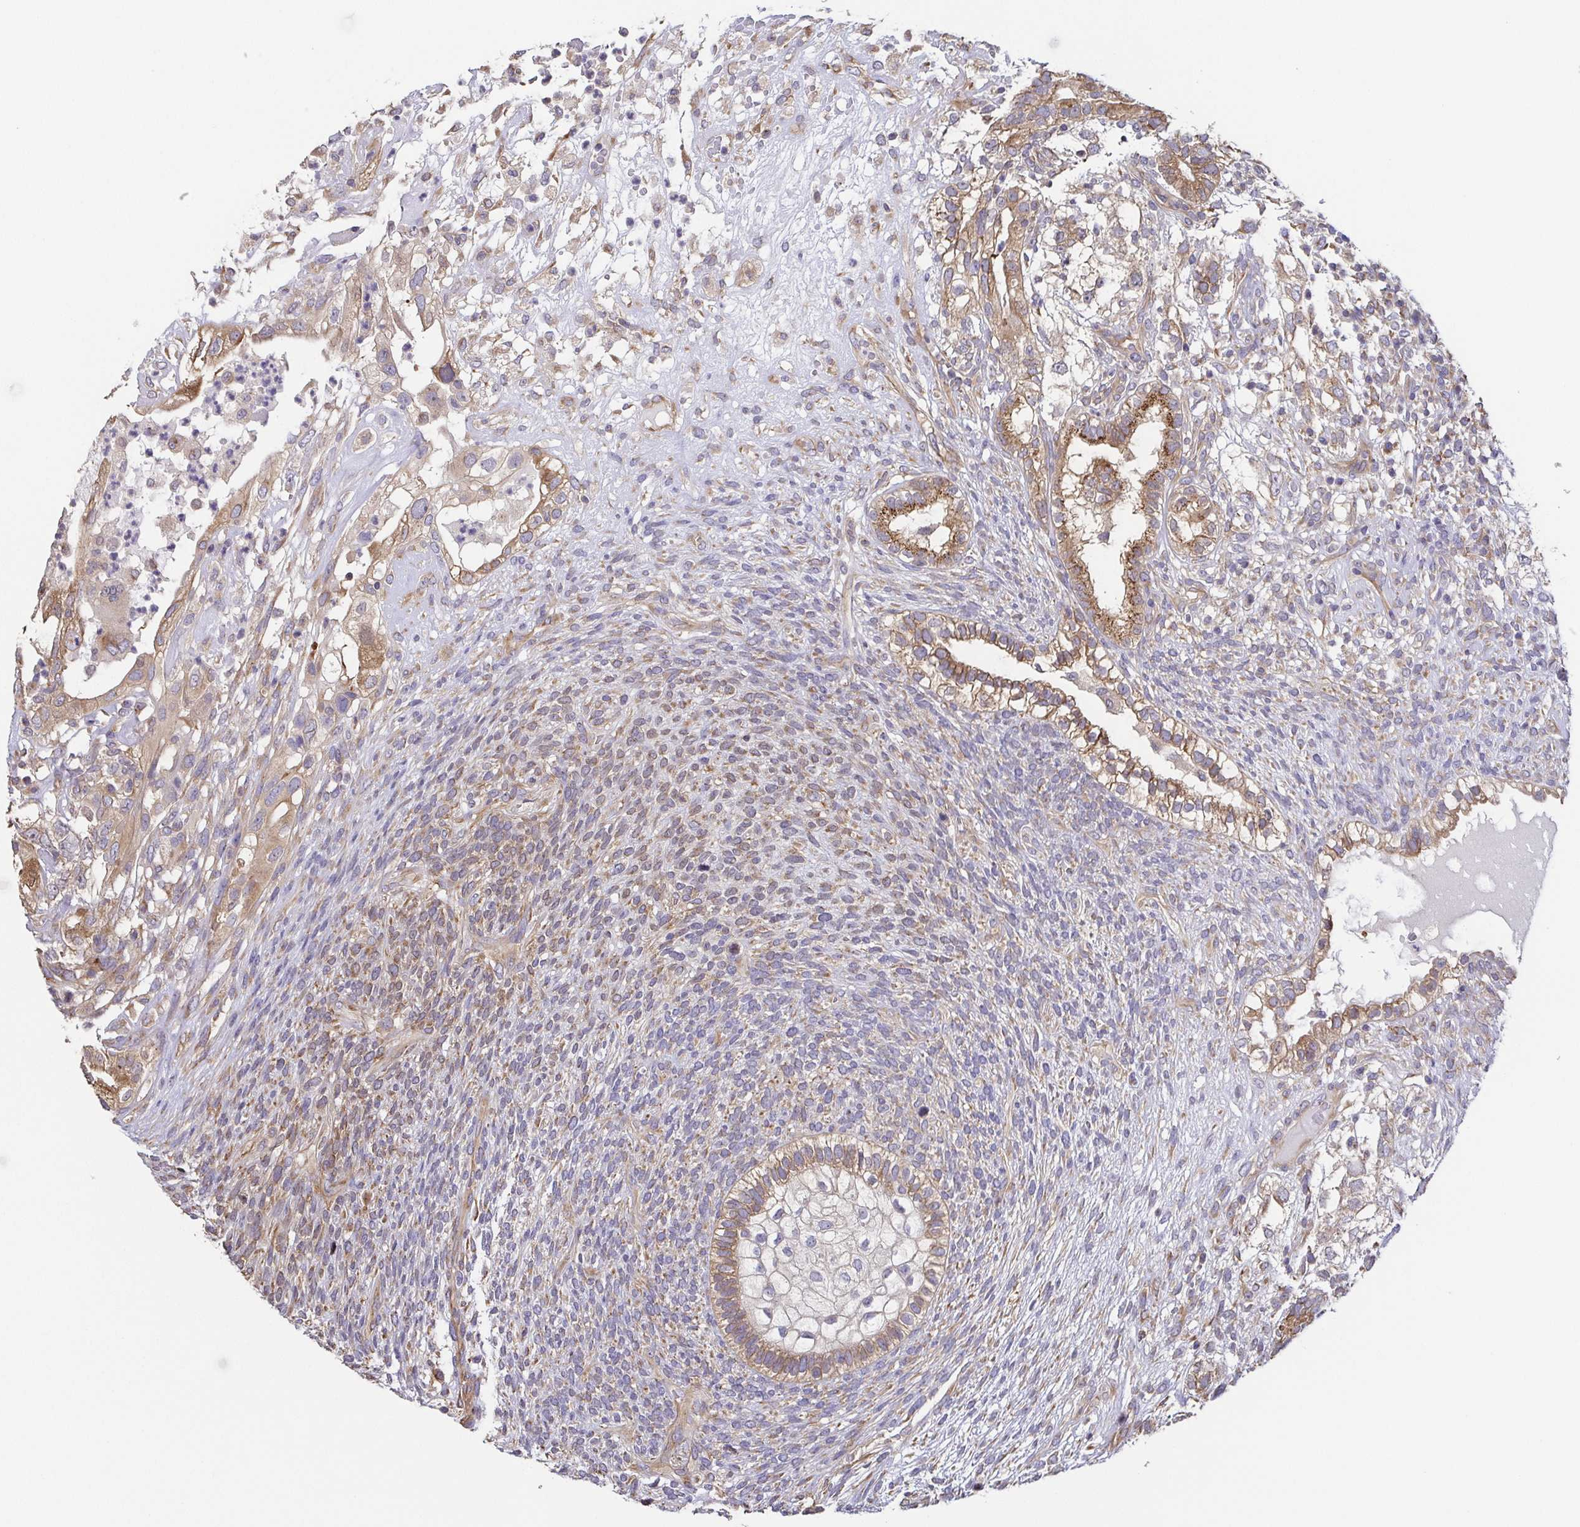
{"staining": {"intensity": "moderate", "quantity": ">75%", "location": "cytoplasmic/membranous"}, "tissue": "testis cancer", "cell_type": "Tumor cells", "image_type": "cancer", "snomed": [{"axis": "morphology", "description": "Seminoma, NOS"}, {"axis": "morphology", "description": "Carcinoma, Embryonal, NOS"}, {"axis": "topography", "description": "Testis"}], "caption": "Moderate cytoplasmic/membranous staining is appreciated in approximately >75% of tumor cells in testis cancer.", "gene": "EIF3D", "patient": {"sex": "male", "age": 41}}